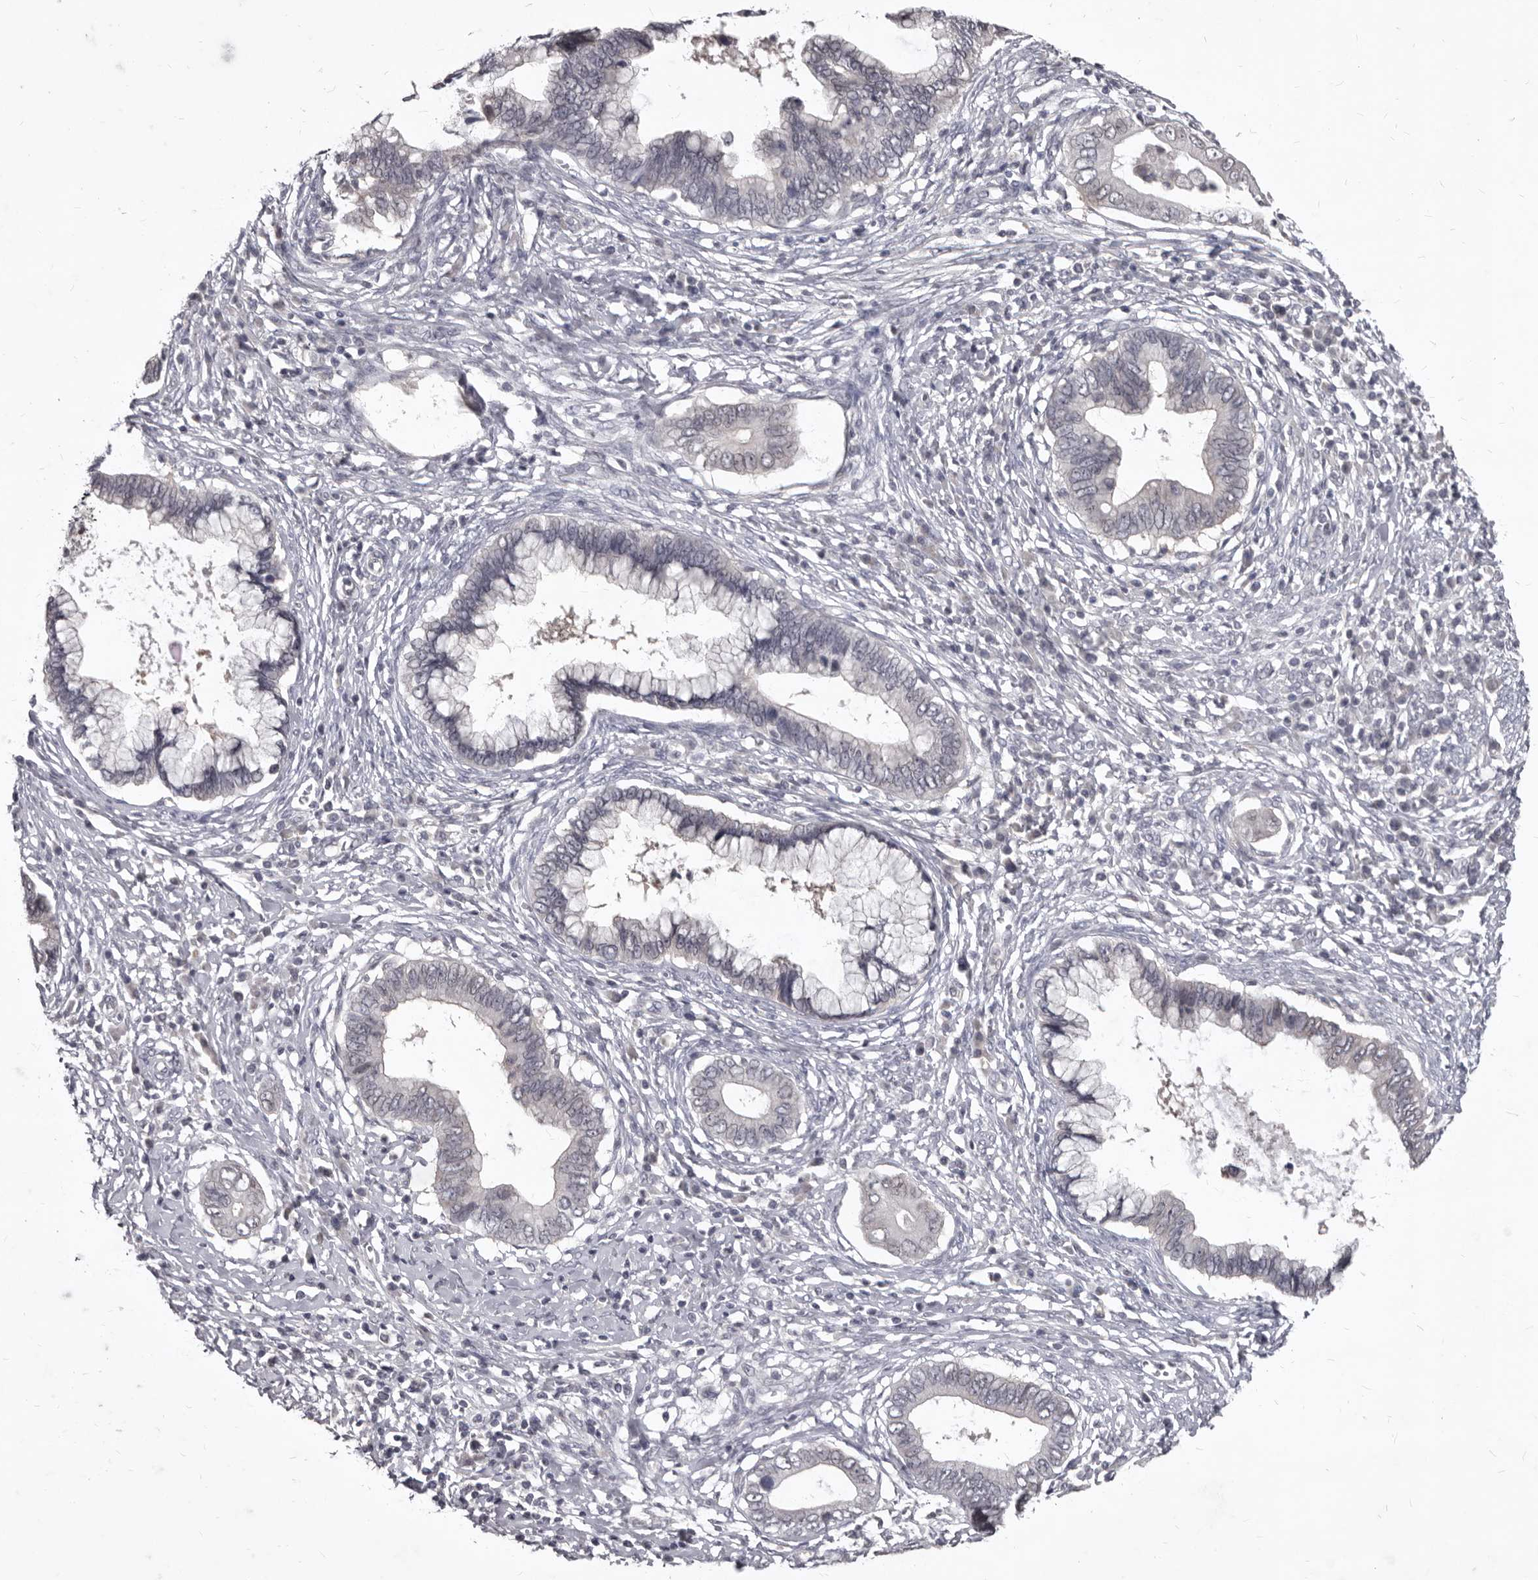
{"staining": {"intensity": "negative", "quantity": "none", "location": "none"}, "tissue": "cervical cancer", "cell_type": "Tumor cells", "image_type": "cancer", "snomed": [{"axis": "morphology", "description": "Adenocarcinoma, NOS"}, {"axis": "topography", "description": "Cervix"}], "caption": "DAB (3,3'-diaminobenzidine) immunohistochemical staining of cervical adenocarcinoma reveals no significant expression in tumor cells.", "gene": "SULT1E1", "patient": {"sex": "female", "age": 44}}